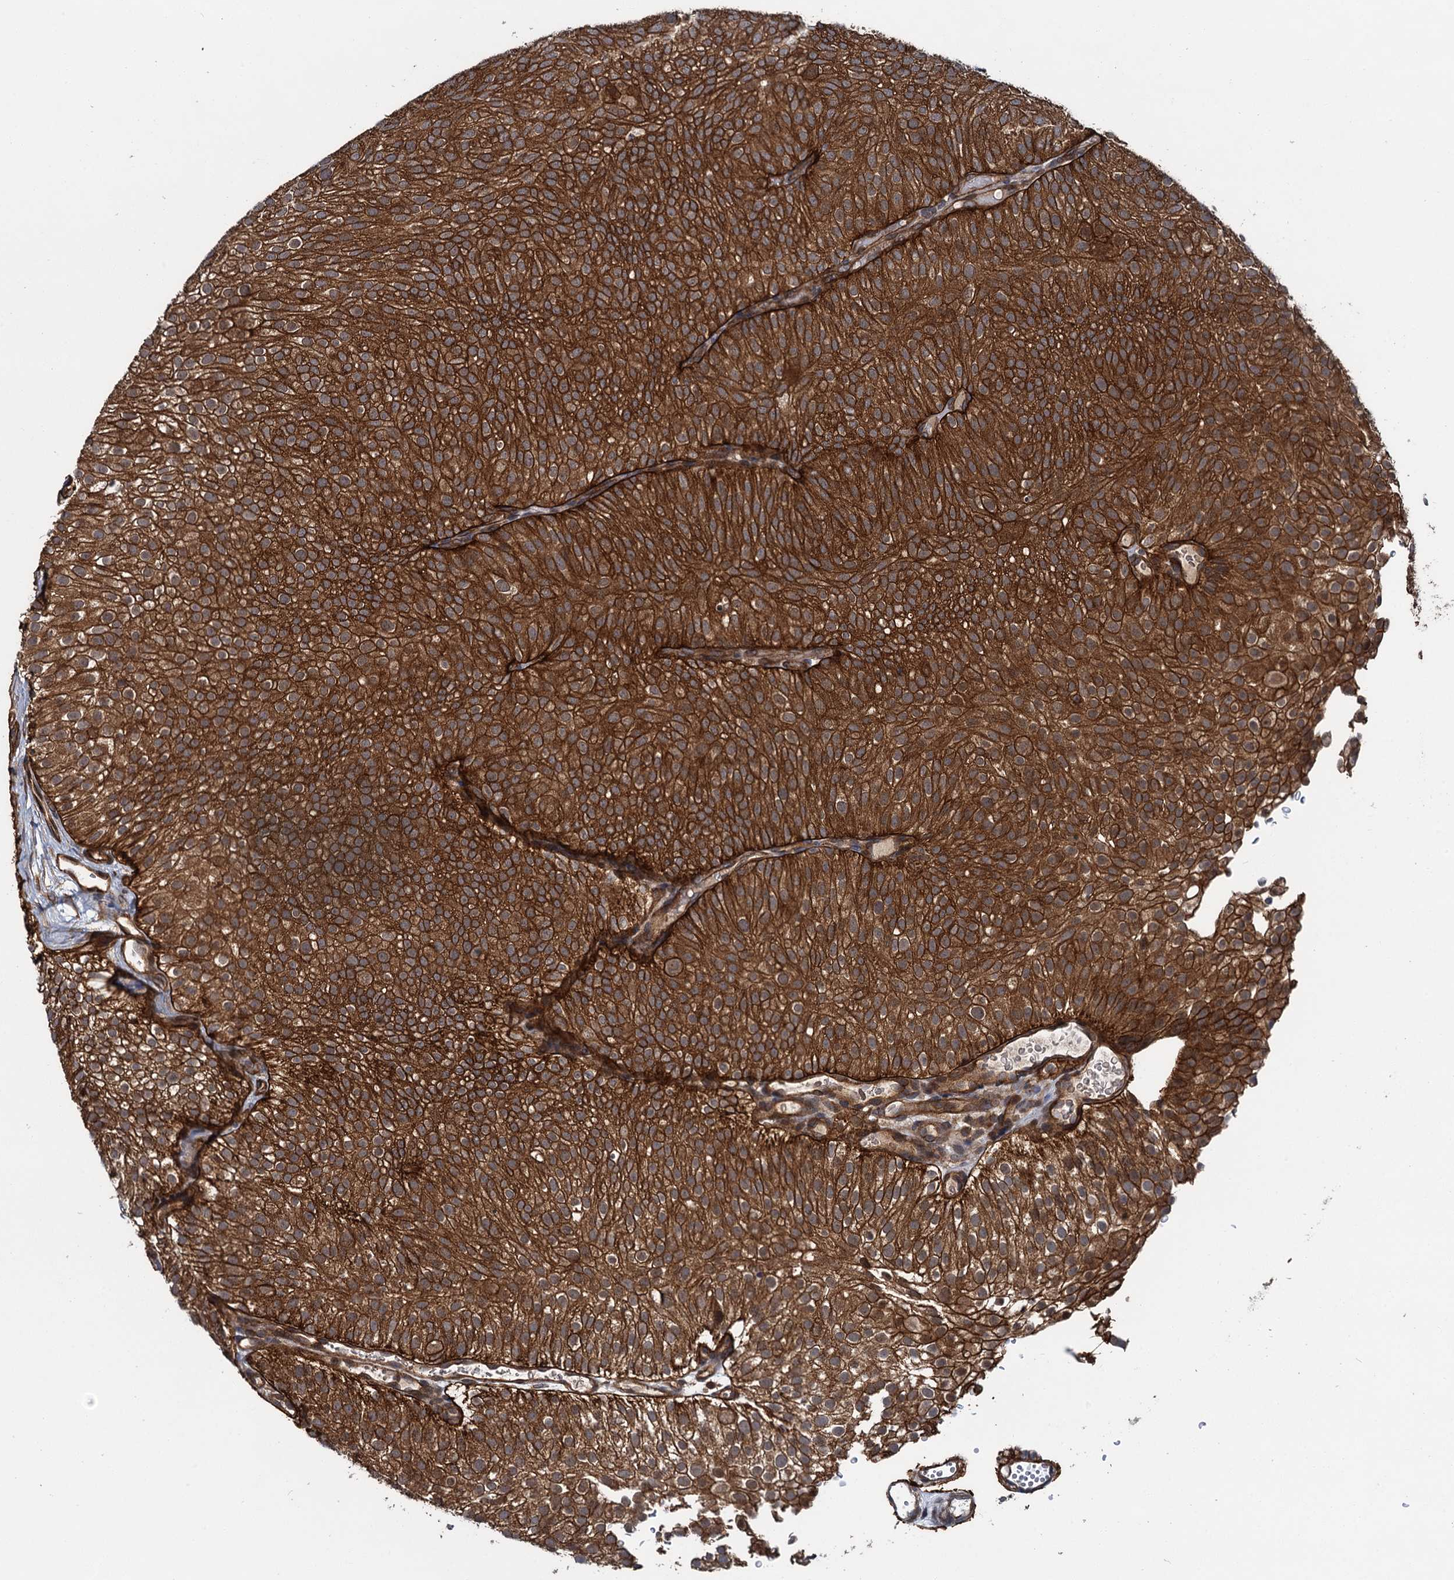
{"staining": {"intensity": "strong", "quantity": ">75%", "location": "cytoplasmic/membranous"}, "tissue": "urothelial cancer", "cell_type": "Tumor cells", "image_type": "cancer", "snomed": [{"axis": "morphology", "description": "Urothelial carcinoma, Low grade"}, {"axis": "topography", "description": "Urinary bladder"}], "caption": "Immunohistochemical staining of urothelial cancer exhibits high levels of strong cytoplasmic/membranous expression in about >75% of tumor cells. (brown staining indicates protein expression, while blue staining denotes nuclei).", "gene": "ZFYVE19", "patient": {"sex": "male", "age": 78}}